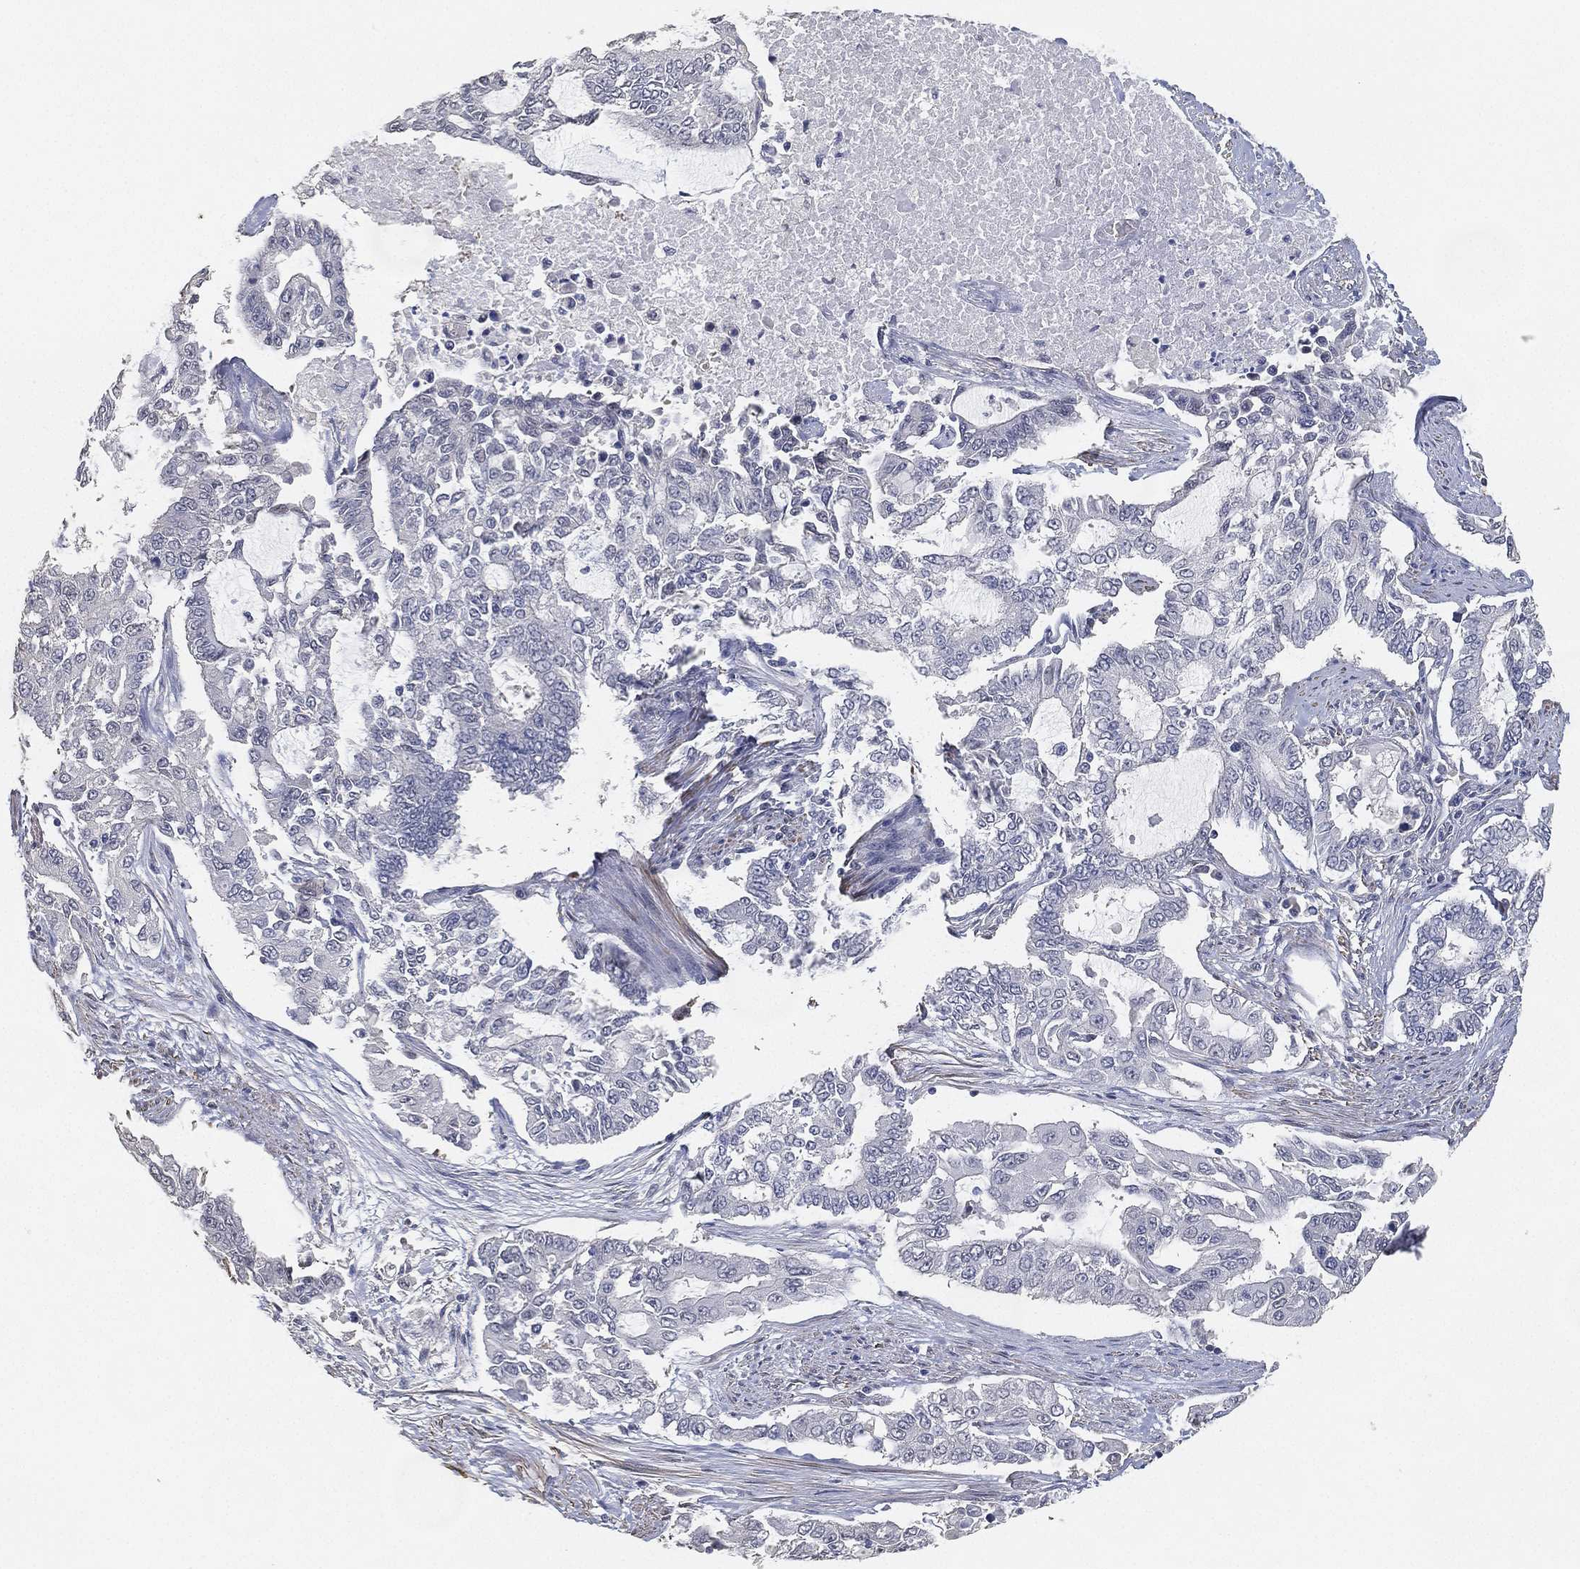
{"staining": {"intensity": "negative", "quantity": "none", "location": "none"}, "tissue": "endometrial cancer", "cell_type": "Tumor cells", "image_type": "cancer", "snomed": [{"axis": "morphology", "description": "Adenocarcinoma, NOS"}, {"axis": "topography", "description": "Uterus"}], "caption": "Protein analysis of endometrial cancer displays no significant expression in tumor cells.", "gene": "GPR61", "patient": {"sex": "female", "age": 59}}